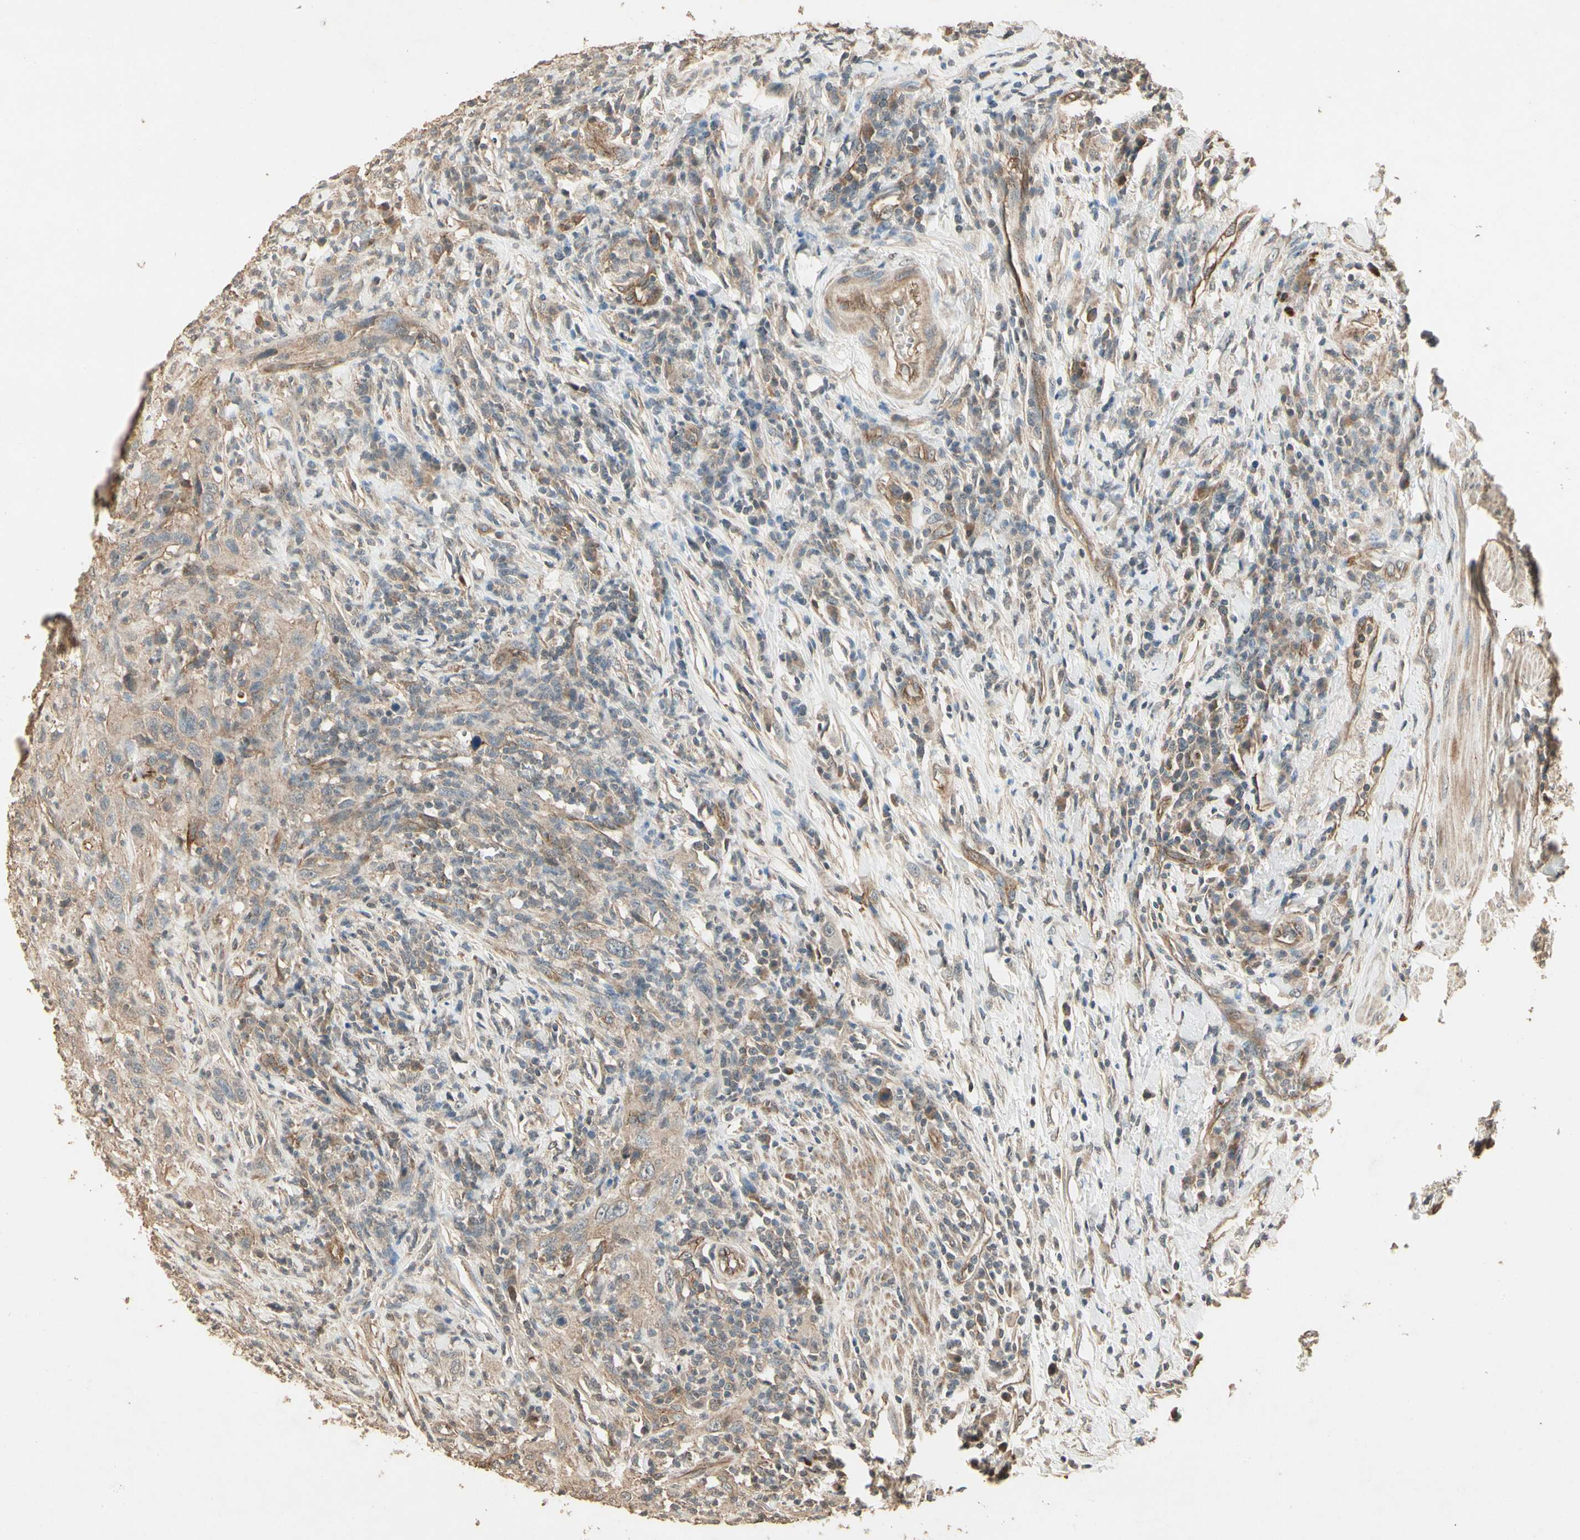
{"staining": {"intensity": "weak", "quantity": ">75%", "location": "cytoplasmic/membranous"}, "tissue": "urothelial cancer", "cell_type": "Tumor cells", "image_type": "cancer", "snomed": [{"axis": "morphology", "description": "Urothelial carcinoma, High grade"}, {"axis": "topography", "description": "Urinary bladder"}], "caption": "Immunohistochemistry (IHC) staining of high-grade urothelial carcinoma, which exhibits low levels of weak cytoplasmic/membranous expression in approximately >75% of tumor cells indicating weak cytoplasmic/membranous protein expression. The staining was performed using DAB (brown) for protein detection and nuclei were counterstained in hematoxylin (blue).", "gene": "RNF180", "patient": {"sex": "male", "age": 61}}